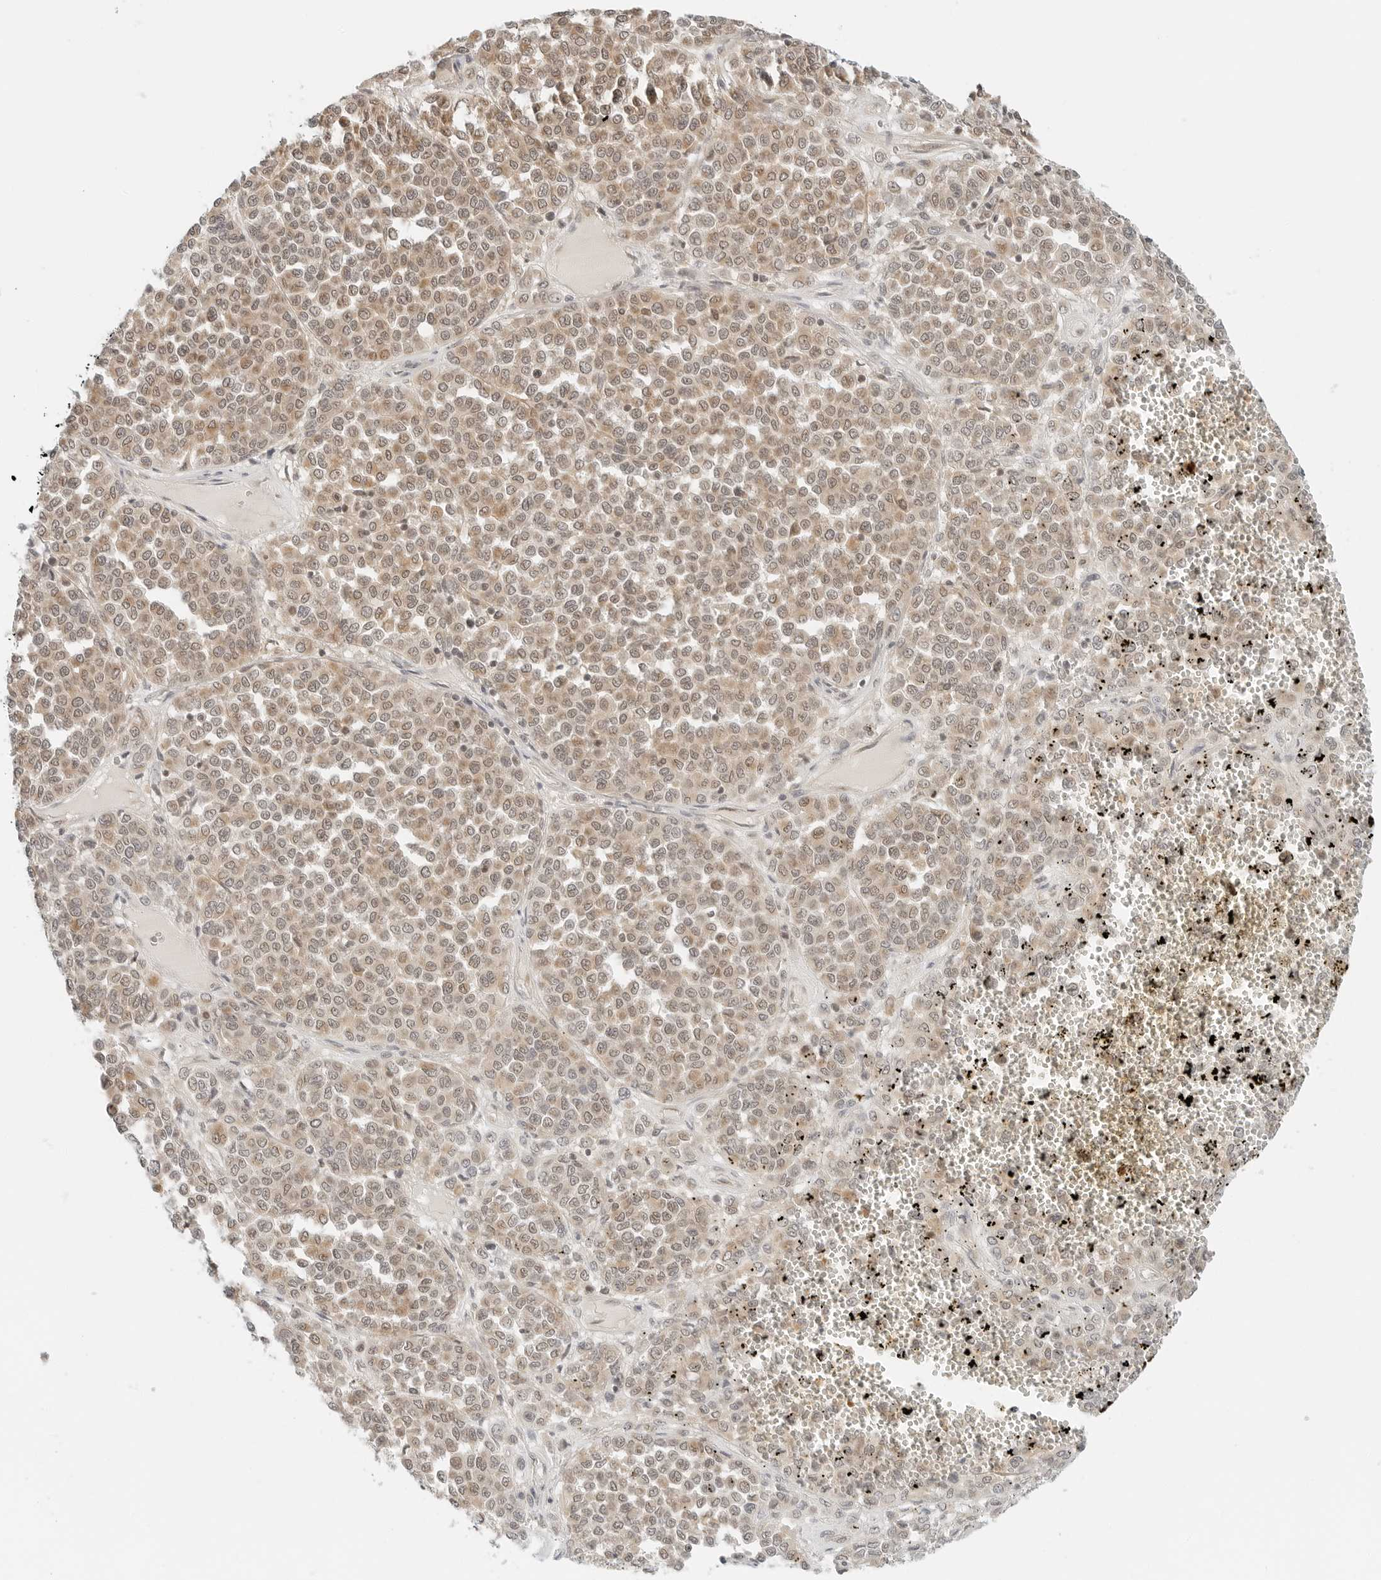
{"staining": {"intensity": "weak", "quantity": ">75%", "location": "cytoplasmic/membranous,nuclear"}, "tissue": "melanoma", "cell_type": "Tumor cells", "image_type": "cancer", "snomed": [{"axis": "morphology", "description": "Malignant melanoma, Metastatic site"}, {"axis": "topography", "description": "Pancreas"}], "caption": "IHC of human melanoma demonstrates low levels of weak cytoplasmic/membranous and nuclear expression in about >75% of tumor cells. The protein is shown in brown color, while the nuclei are stained blue.", "gene": "IQCC", "patient": {"sex": "female", "age": 30}}